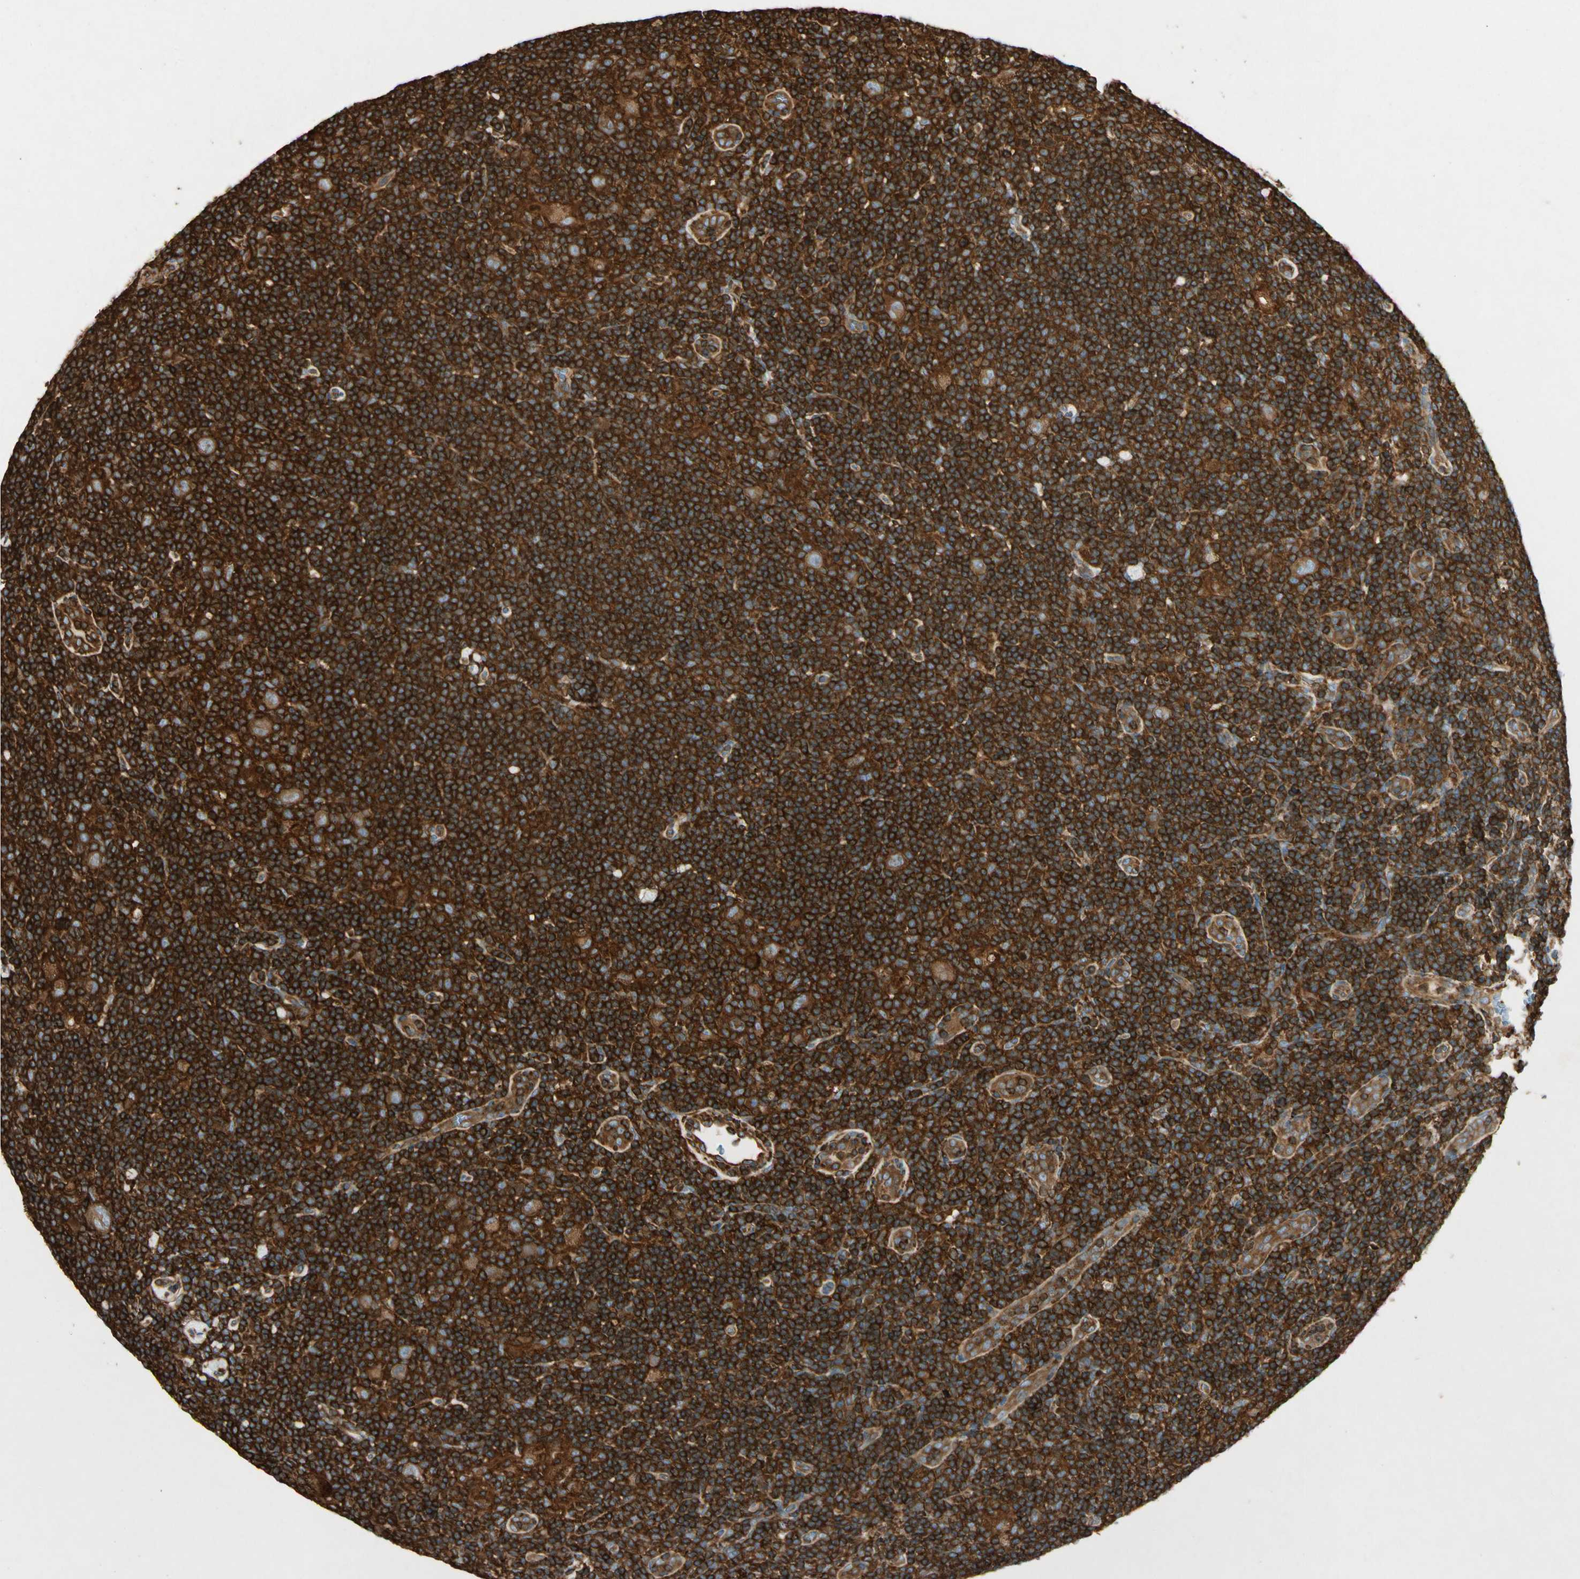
{"staining": {"intensity": "strong", "quantity": ">75%", "location": "cytoplasmic/membranous"}, "tissue": "lymphoma", "cell_type": "Tumor cells", "image_type": "cancer", "snomed": [{"axis": "morphology", "description": "Hodgkin's disease, NOS"}, {"axis": "topography", "description": "Lymph node"}], "caption": "Protein staining demonstrates strong cytoplasmic/membranous positivity in approximately >75% of tumor cells in Hodgkin's disease.", "gene": "ARPC2", "patient": {"sex": "female", "age": 57}}